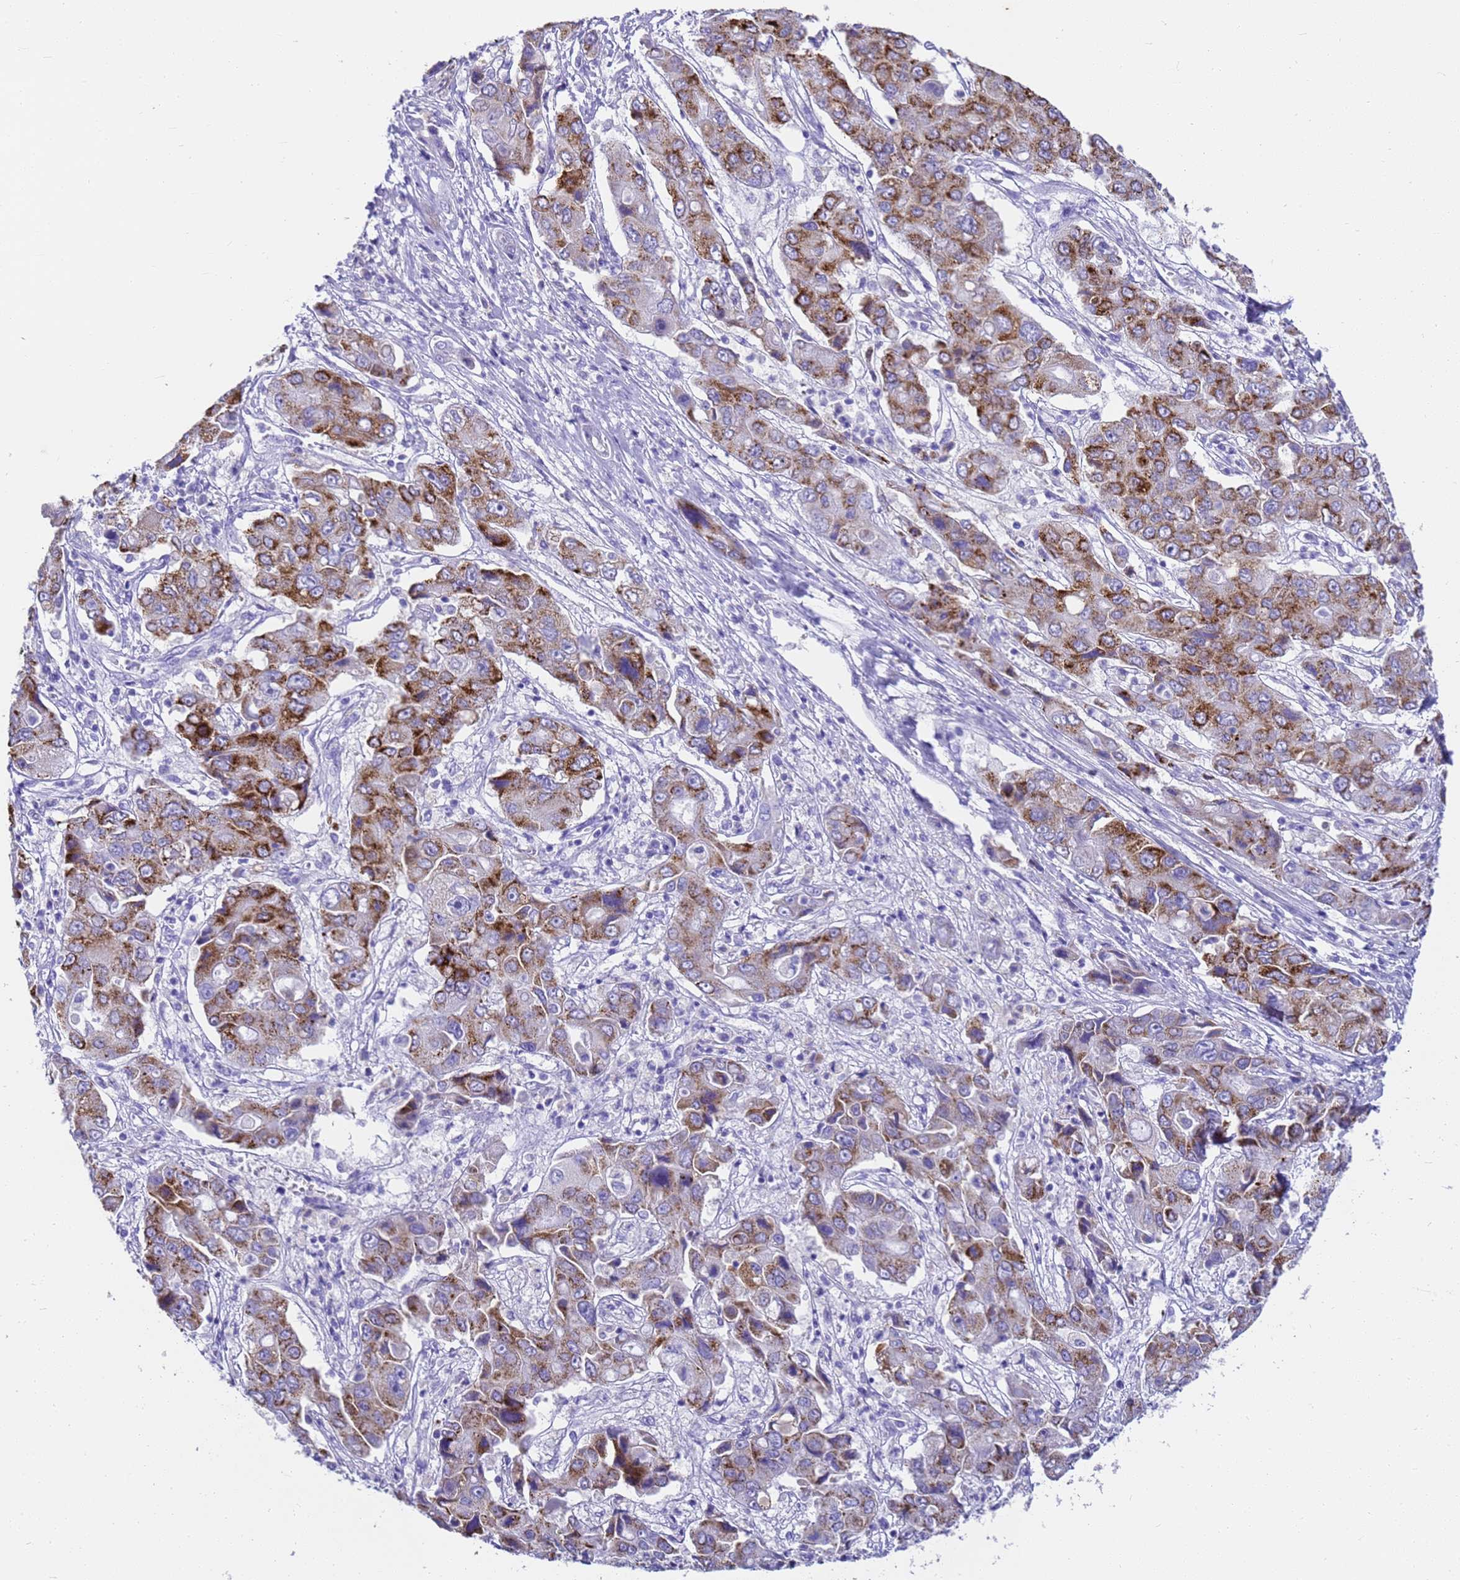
{"staining": {"intensity": "strong", "quantity": "25%-75%", "location": "cytoplasmic/membranous"}, "tissue": "liver cancer", "cell_type": "Tumor cells", "image_type": "cancer", "snomed": [{"axis": "morphology", "description": "Cholangiocarcinoma"}, {"axis": "topography", "description": "Liver"}], "caption": "Strong cytoplasmic/membranous protein positivity is identified in approximately 25%-75% of tumor cells in liver cancer (cholangiocarcinoma).", "gene": "MS4A13", "patient": {"sex": "male", "age": 67}}